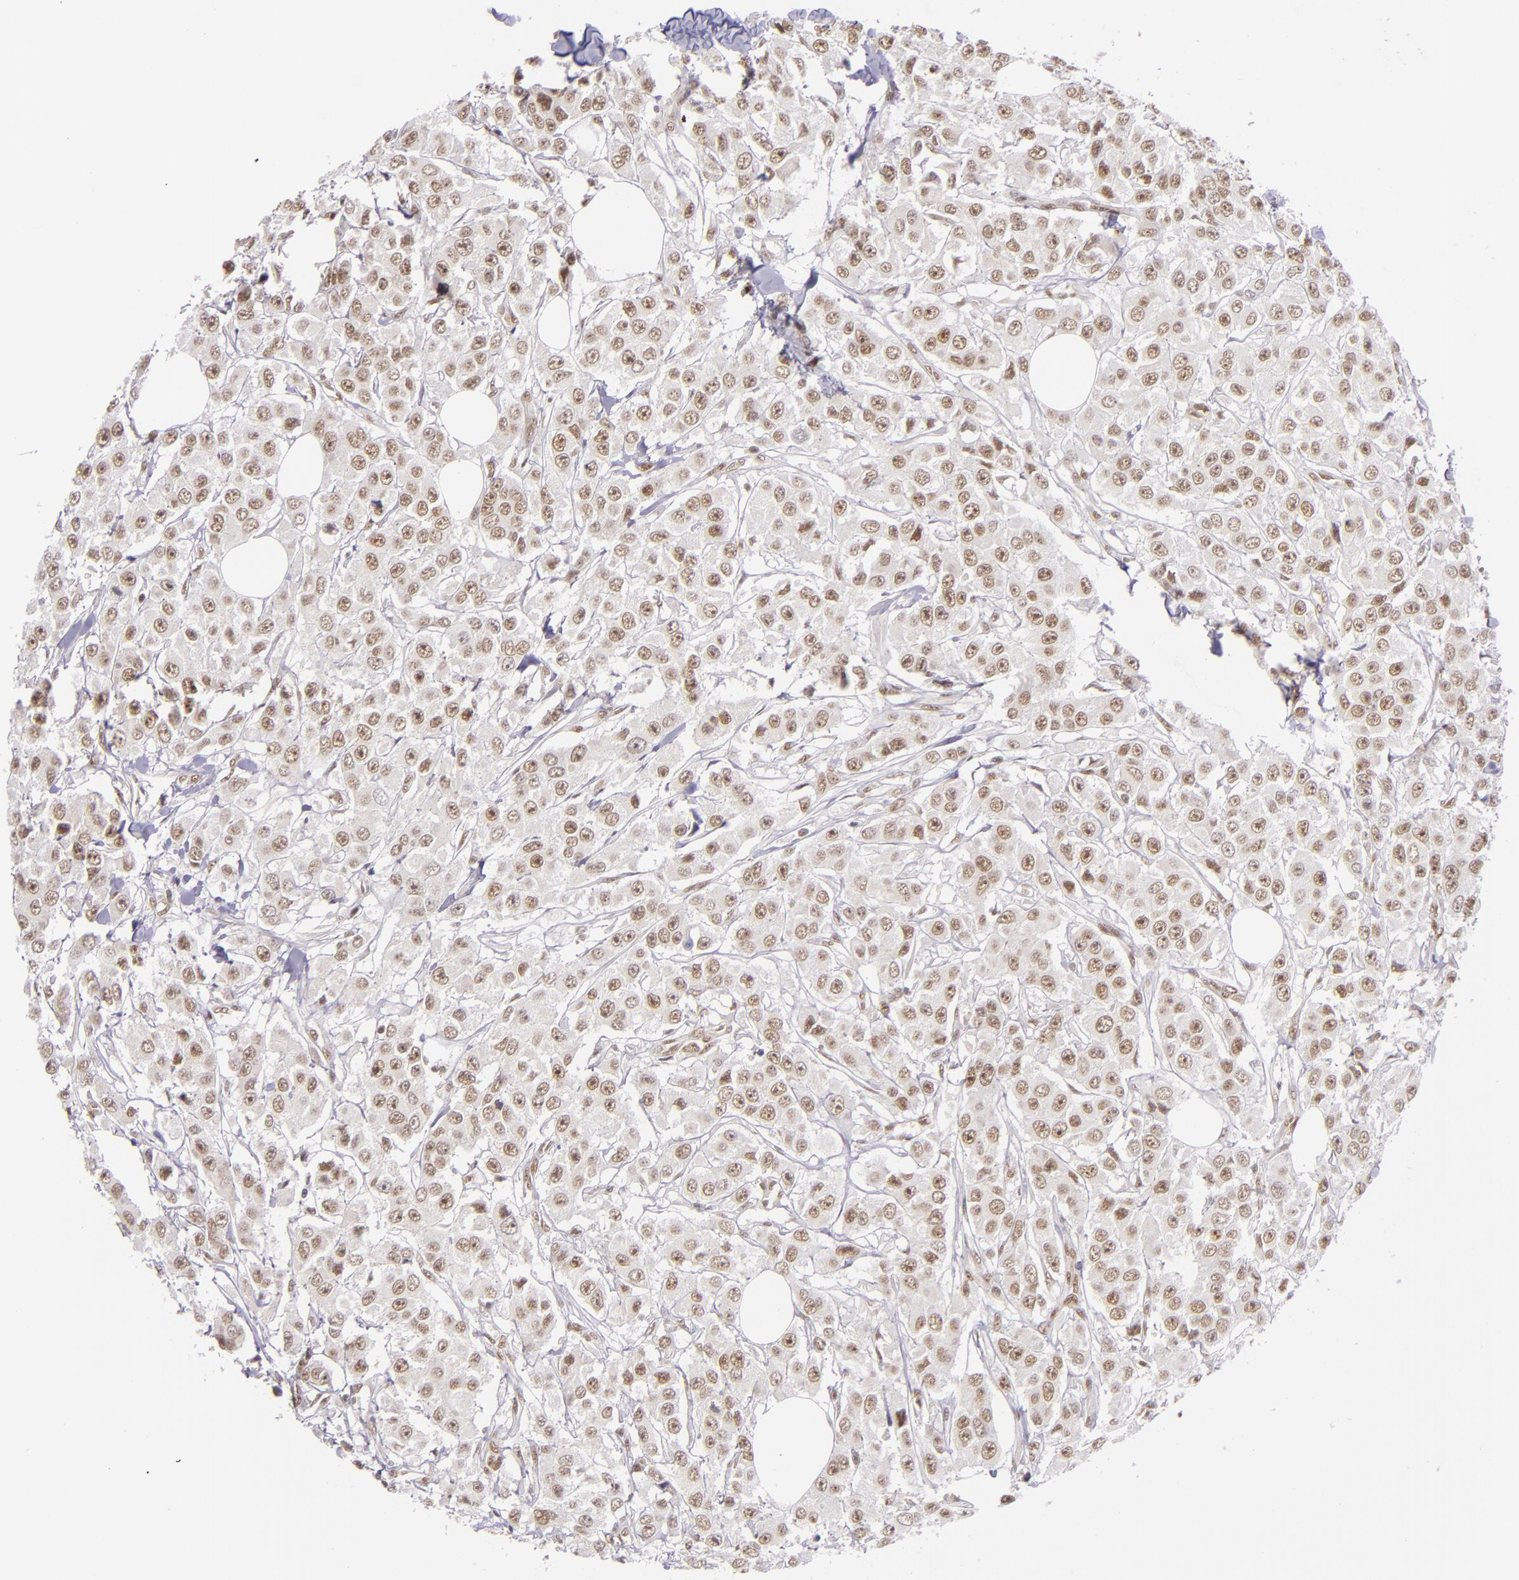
{"staining": {"intensity": "moderate", "quantity": ">75%", "location": "nuclear"}, "tissue": "breast cancer", "cell_type": "Tumor cells", "image_type": "cancer", "snomed": [{"axis": "morphology", "description": "Duct carcinoma"}, {"axis": "topography", "description": "Breast"}], "caption": "An immunohistochemistry (IHC) micrograph of tumor tissue is shown. Protein staining in brown labels moderate nuclear positivity in breast cancer (invasive ductal carcinoma) within tumor cells.", "gene": "ZNF148", "patient": {"sex": "female", "age": 58}}